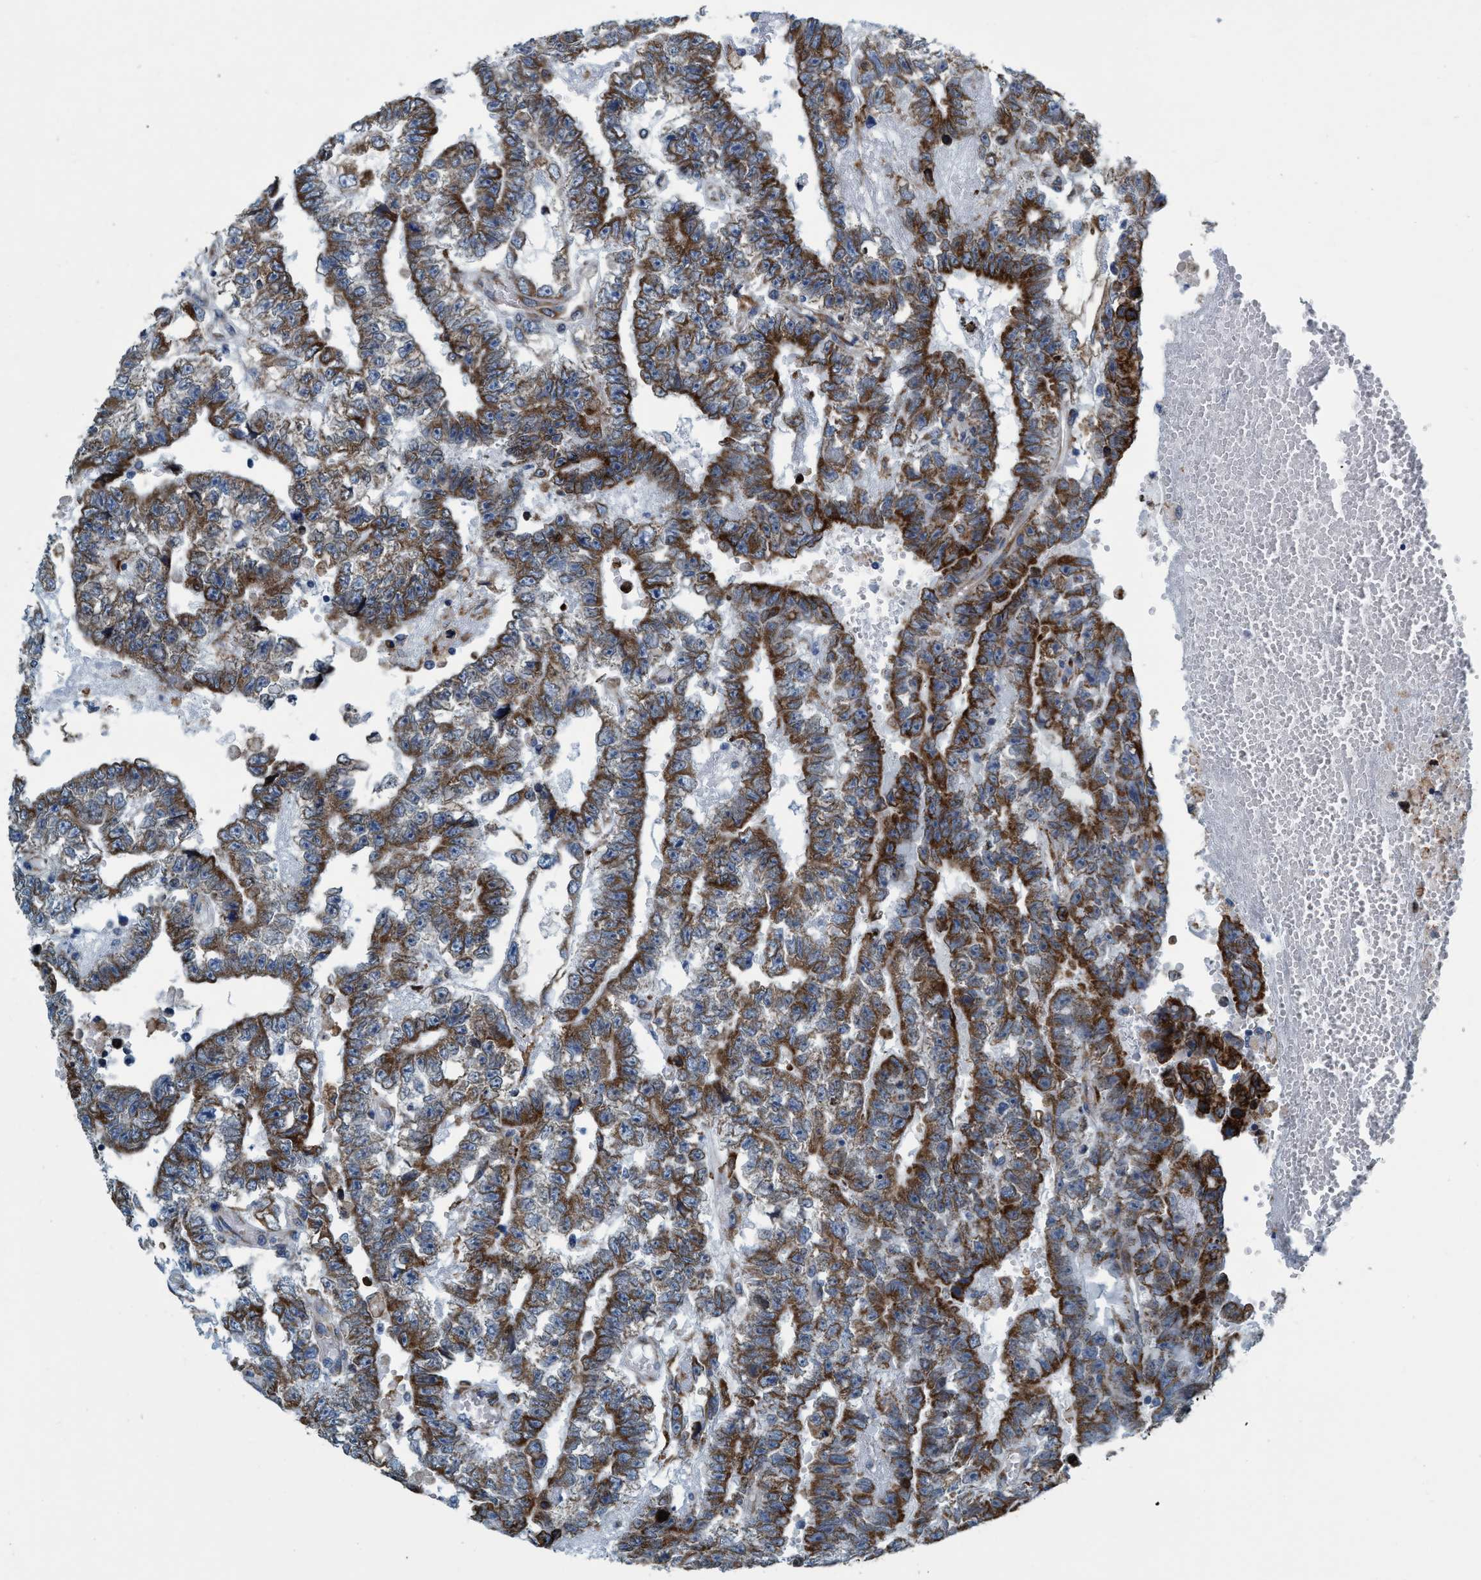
{"staining": {"intensity": "moderate", "quantity": ">75%", "location": "cytoplasmic/membranous"}, "tissue": "testis cancer", "cell_type": "Tumor cells", "image_type": "cancer", "snomed": [{"axis": "morphology", "description": "Carcinoma, Embryonal, NOS"}, {"axis": "topography", "description": "Testis"}], "caption": "Testis embryonal carcinoma stained with DAB (3,3'-diaminobenzidine) immunohistochemistry demonstrates medium levels of moderate cytoplasmic/membranous expression in approximately >75% of tumor cells.", "gene": "ARMC9", "patient": {"sex": "male", "age": 25}}